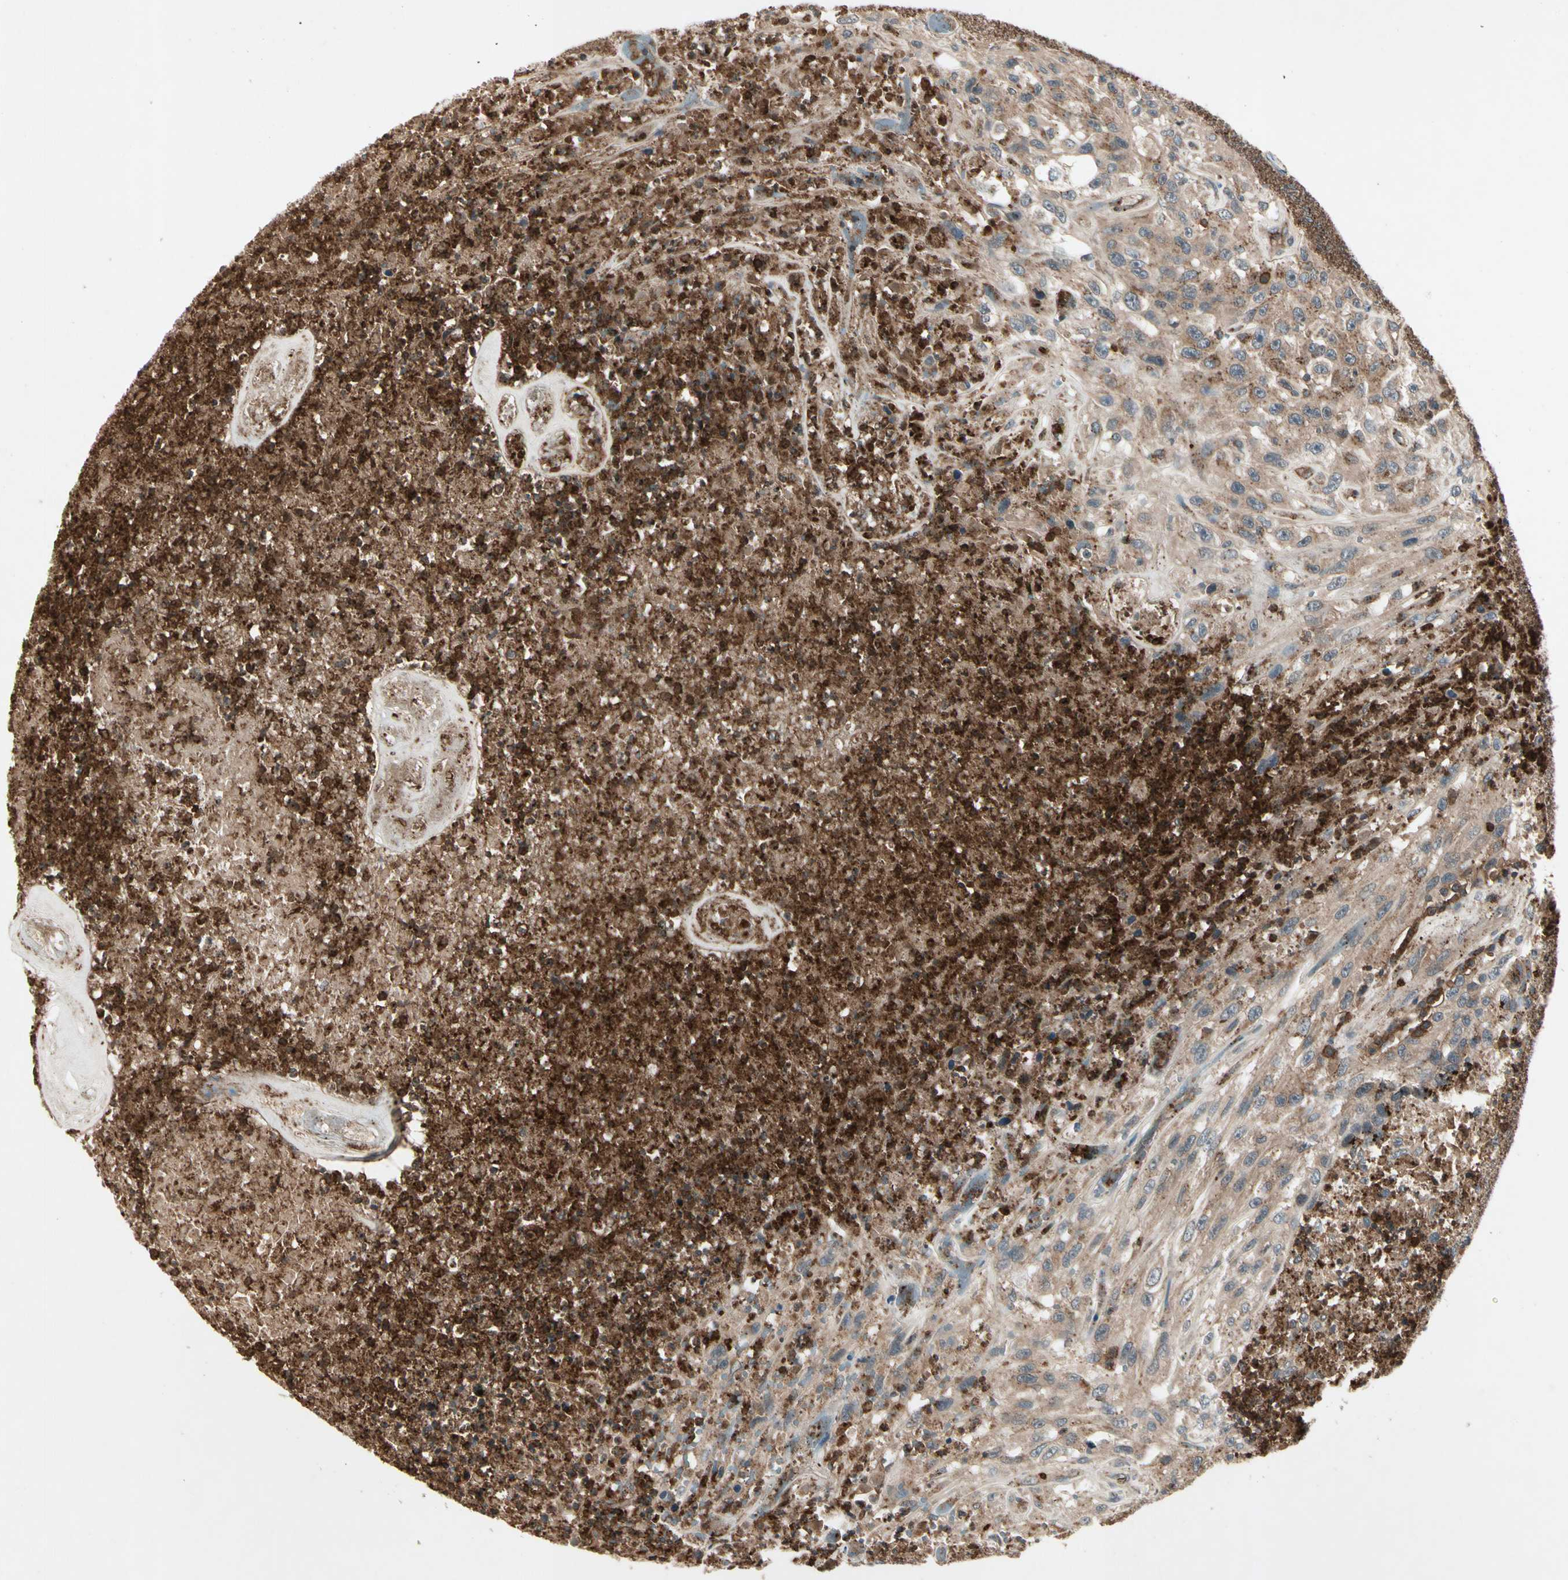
{"staining": {"intensity": "weak", "quantity": "<25%", "location": "cytoplasmic/membranous"}, "tissue": "urothelial cancer", "cell_type": "Tumor cells", "image_type": "cancer", "snomed": [{"axis": "morphology", "description": "Urothelial carcinoma, High grade"}, {"axis": "topography", "description": "Urinary bladder"}], "caption": "Immunohistochemical staining of high-grade urothelial carcinoma demonstrates no significant staining in tumor cells.", "gene": "FLOT1", "patient": {"sex": "male", "age": 66}}